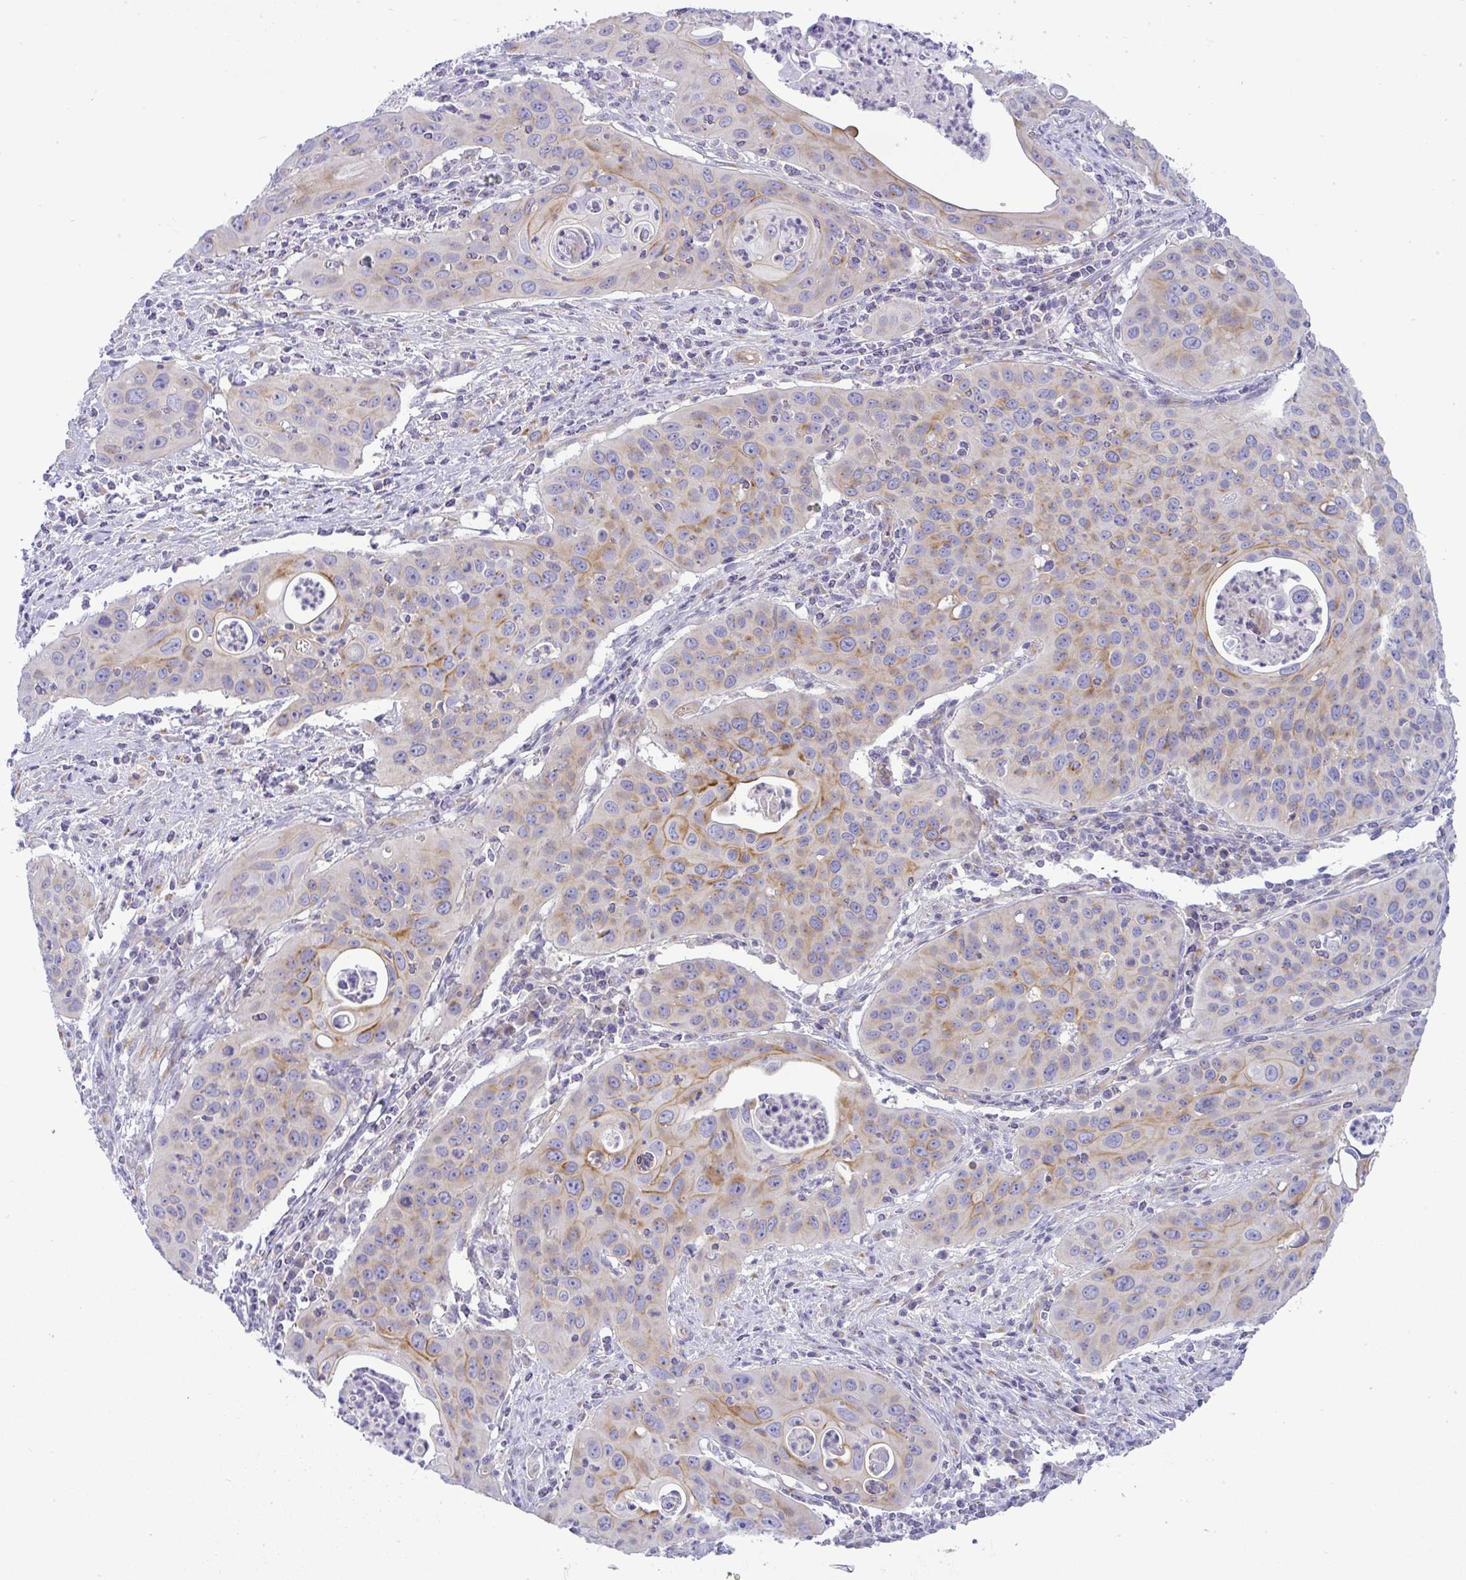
{"staining": {"intensity": "moderate", "quantity": "25%-75%", "location": "cytoplasmic/membranous"}, "tissue": "cervical cancer", "cell_type": "Tumor cells", "image_type": "cancer", "snomed": [{"axis": "morphology", "description": "Squamous cell carcinoma, NOS"}, {"axis": "topography", "description": "Cervix"}], "caption": "Brown immunohistochemical staining in human cervical cancer (squamous cell carcinoma) exhibits moderate cytoplasmic/membranous positivity in about 25%-75% of tumor cells.", "gene": "FAM177A1", "patient": {"sex": "female", "age": 36}}